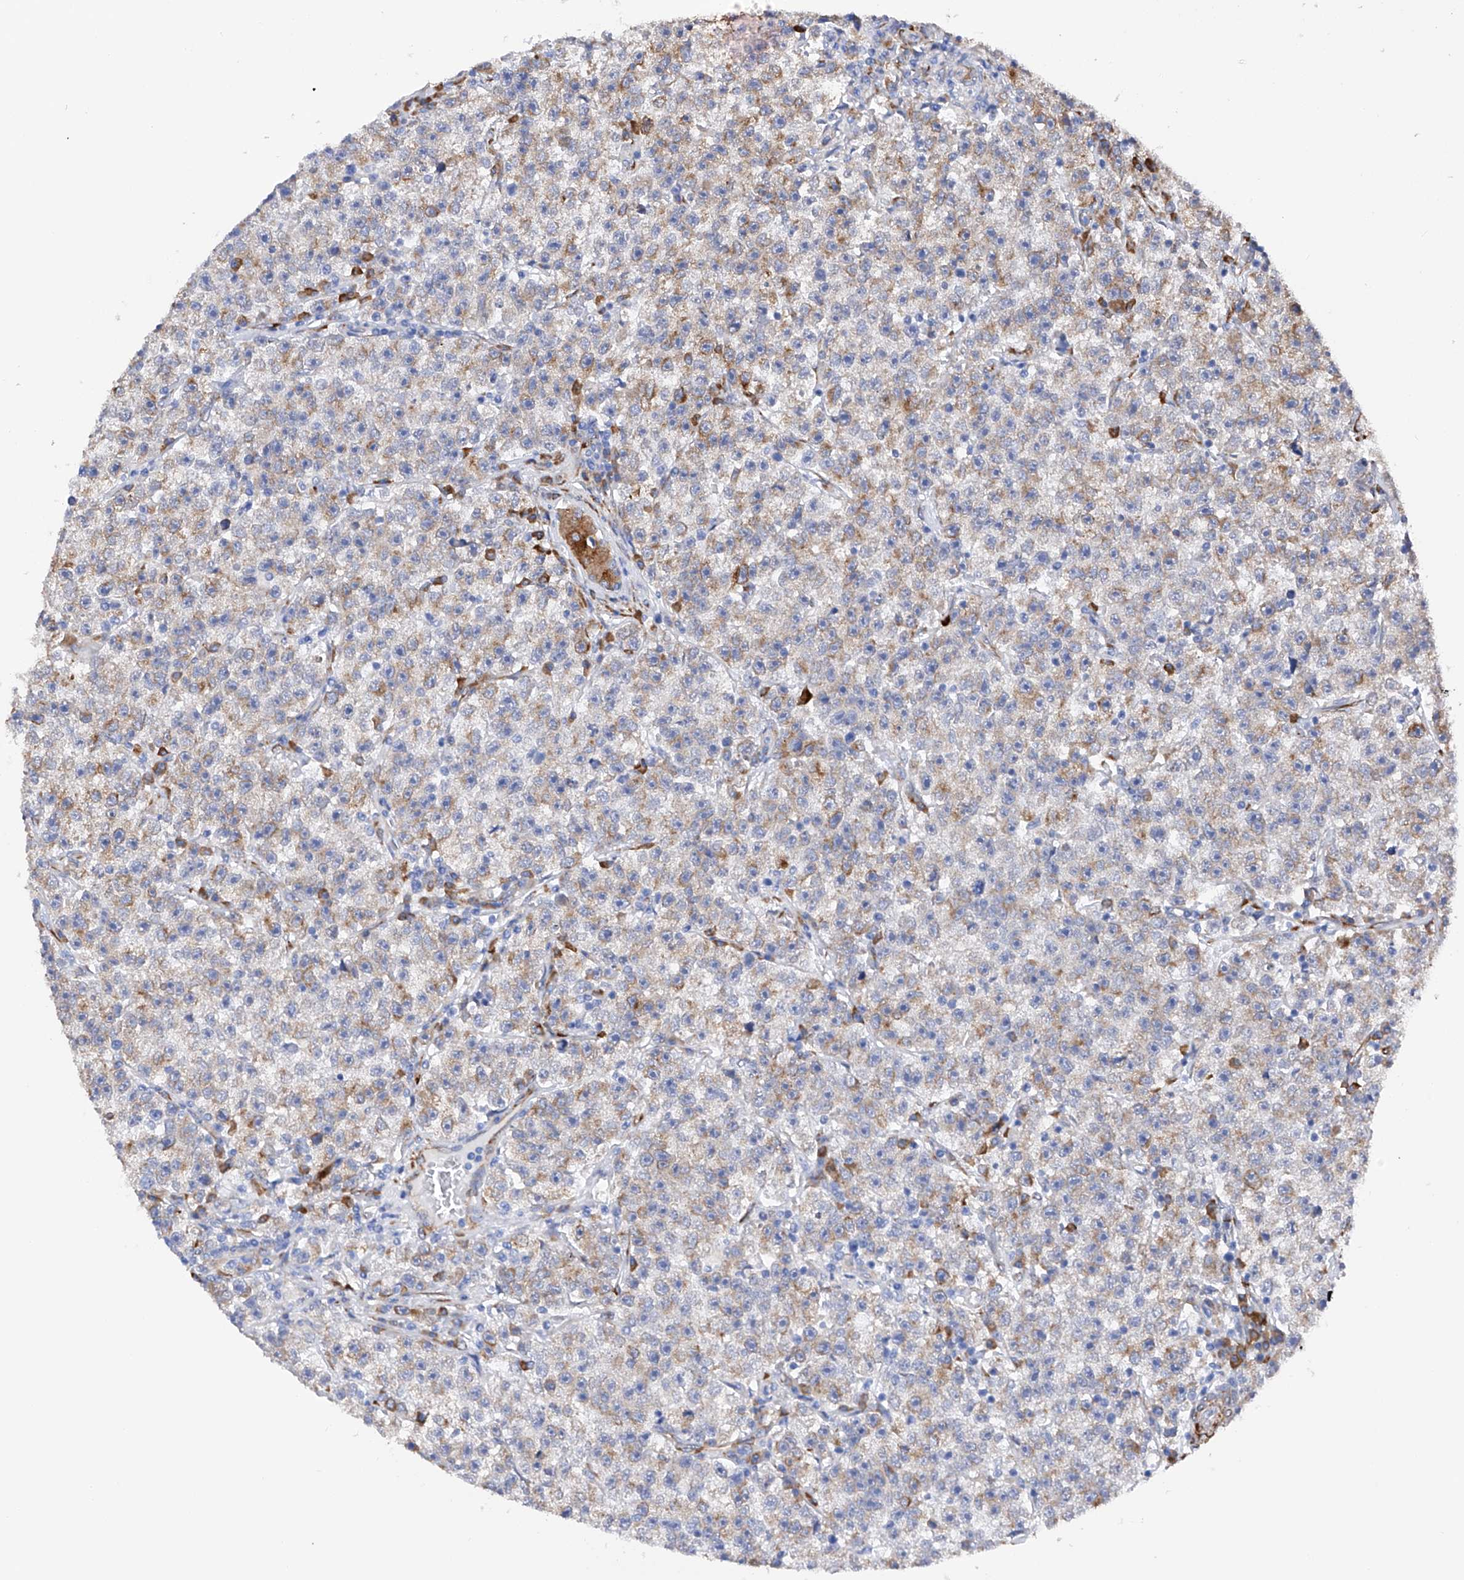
{"staining": {"intensity": "weak", "quantity": "25%-75%", "location": "cytoplasmic/membranous"}, "tissue": "testis cancer", "cell_type": "Tumor cells", "image_type": "cancer", "snomed": [{"axis": "morphology", "description": "Seminoma, NOS"}, {"axis": "topography", "description": "Testis"}], "caption": "Seminoma (testis) was stained to show a protein in brown. There is low levels of weak cytoplasmic/membranous staining in approximately 25%-75% of tumor cells.", "gene": "PDIA5", "patient": {"sex": "male", "age": 22}}